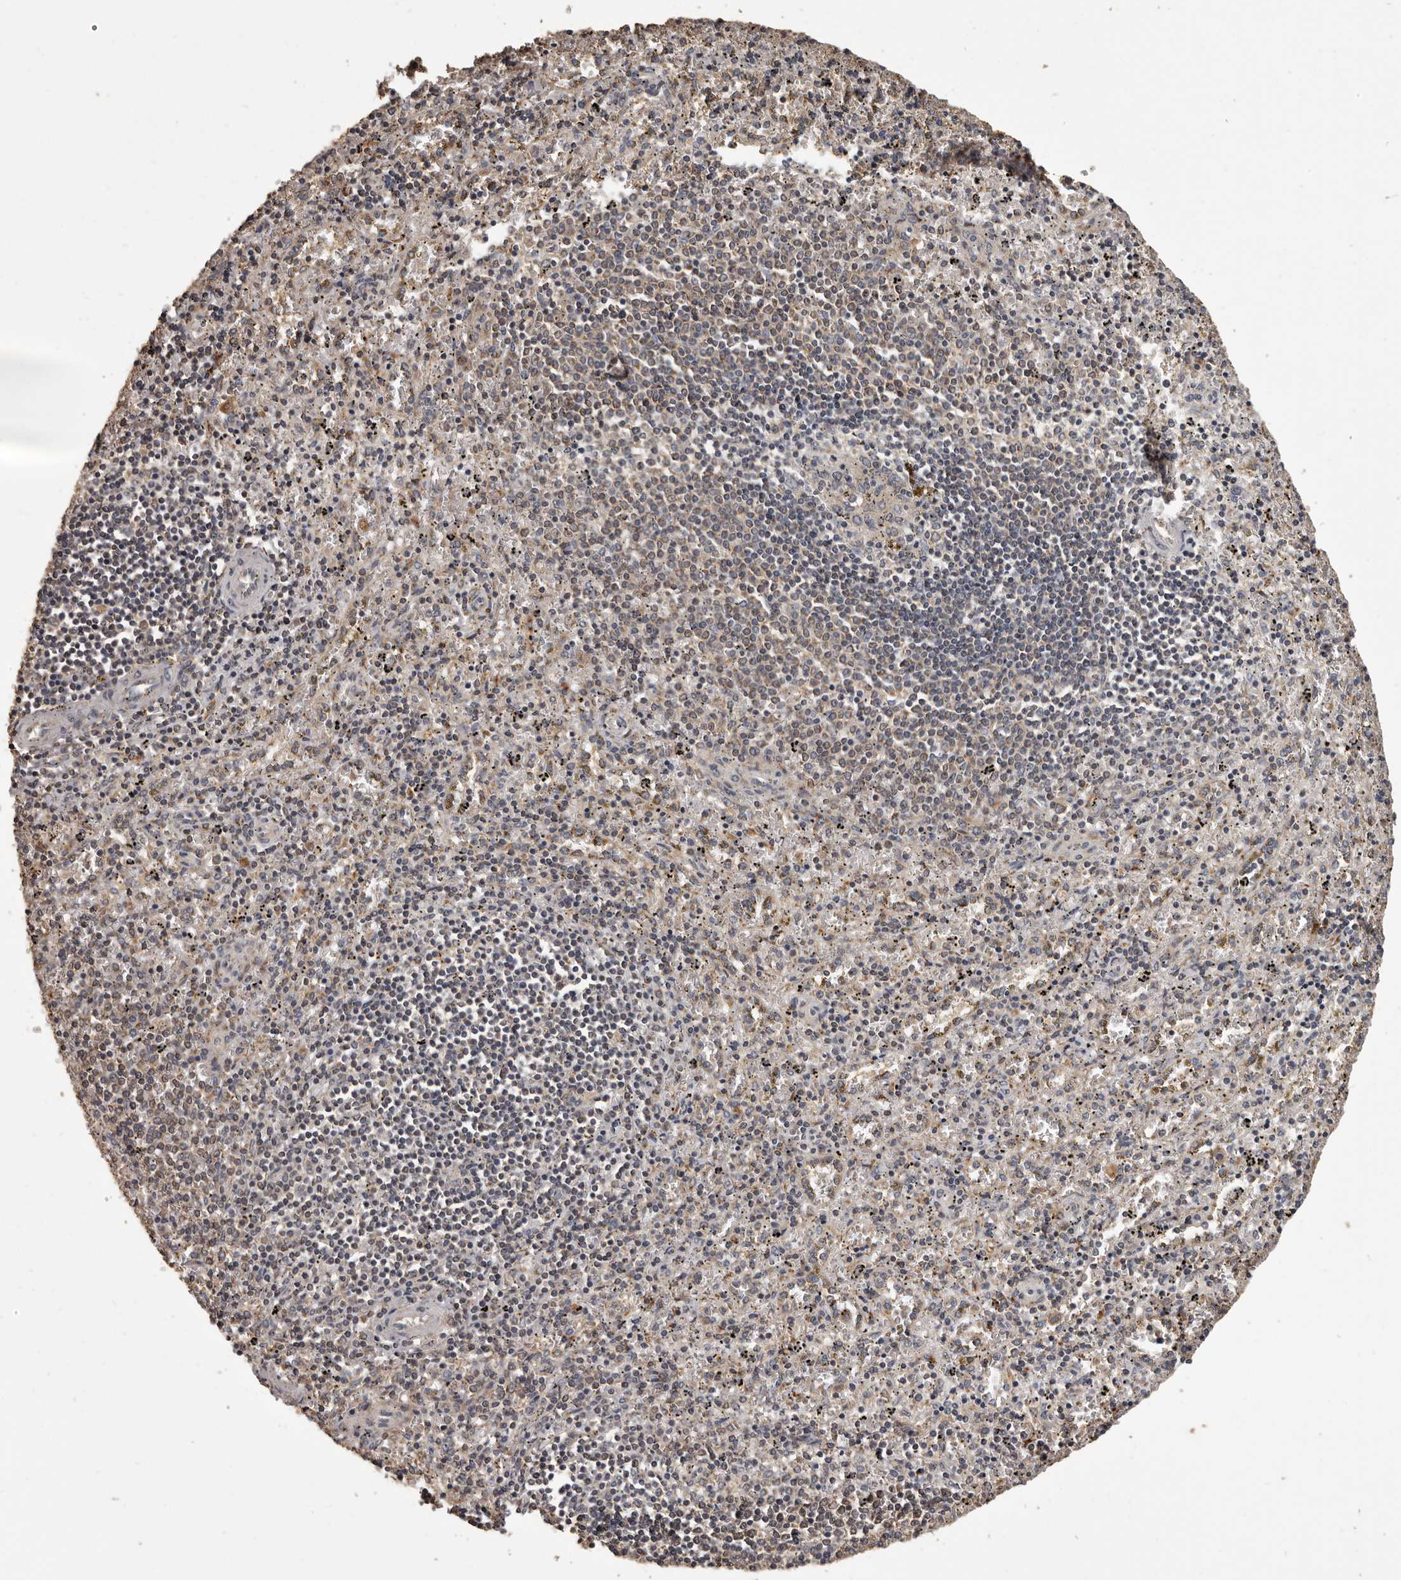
{"staining": {"intensity": "weak", "quantity": "25%-75%", "location": "cytoplasmic/membranous"}, "tissue": "spleen", "cell_type": "Cells in red pulp", "image_type": "normal", "snomed": [{"axis": "morphology", "description": "Normal tissue, NOS"}, {"axis": "topography", "description": "Spleen"}], "caption": "Spleen stained with immunohistochemistry (IHC) reveals weak cytoplasmic/membranous positivity in approximately 25%-75% of cells in red pulp. (brown staining indicates protein expression, while blue staining denotes nuclei).", "gene": "MGAT5", "patient": {"sex": "male", "age": 11}}